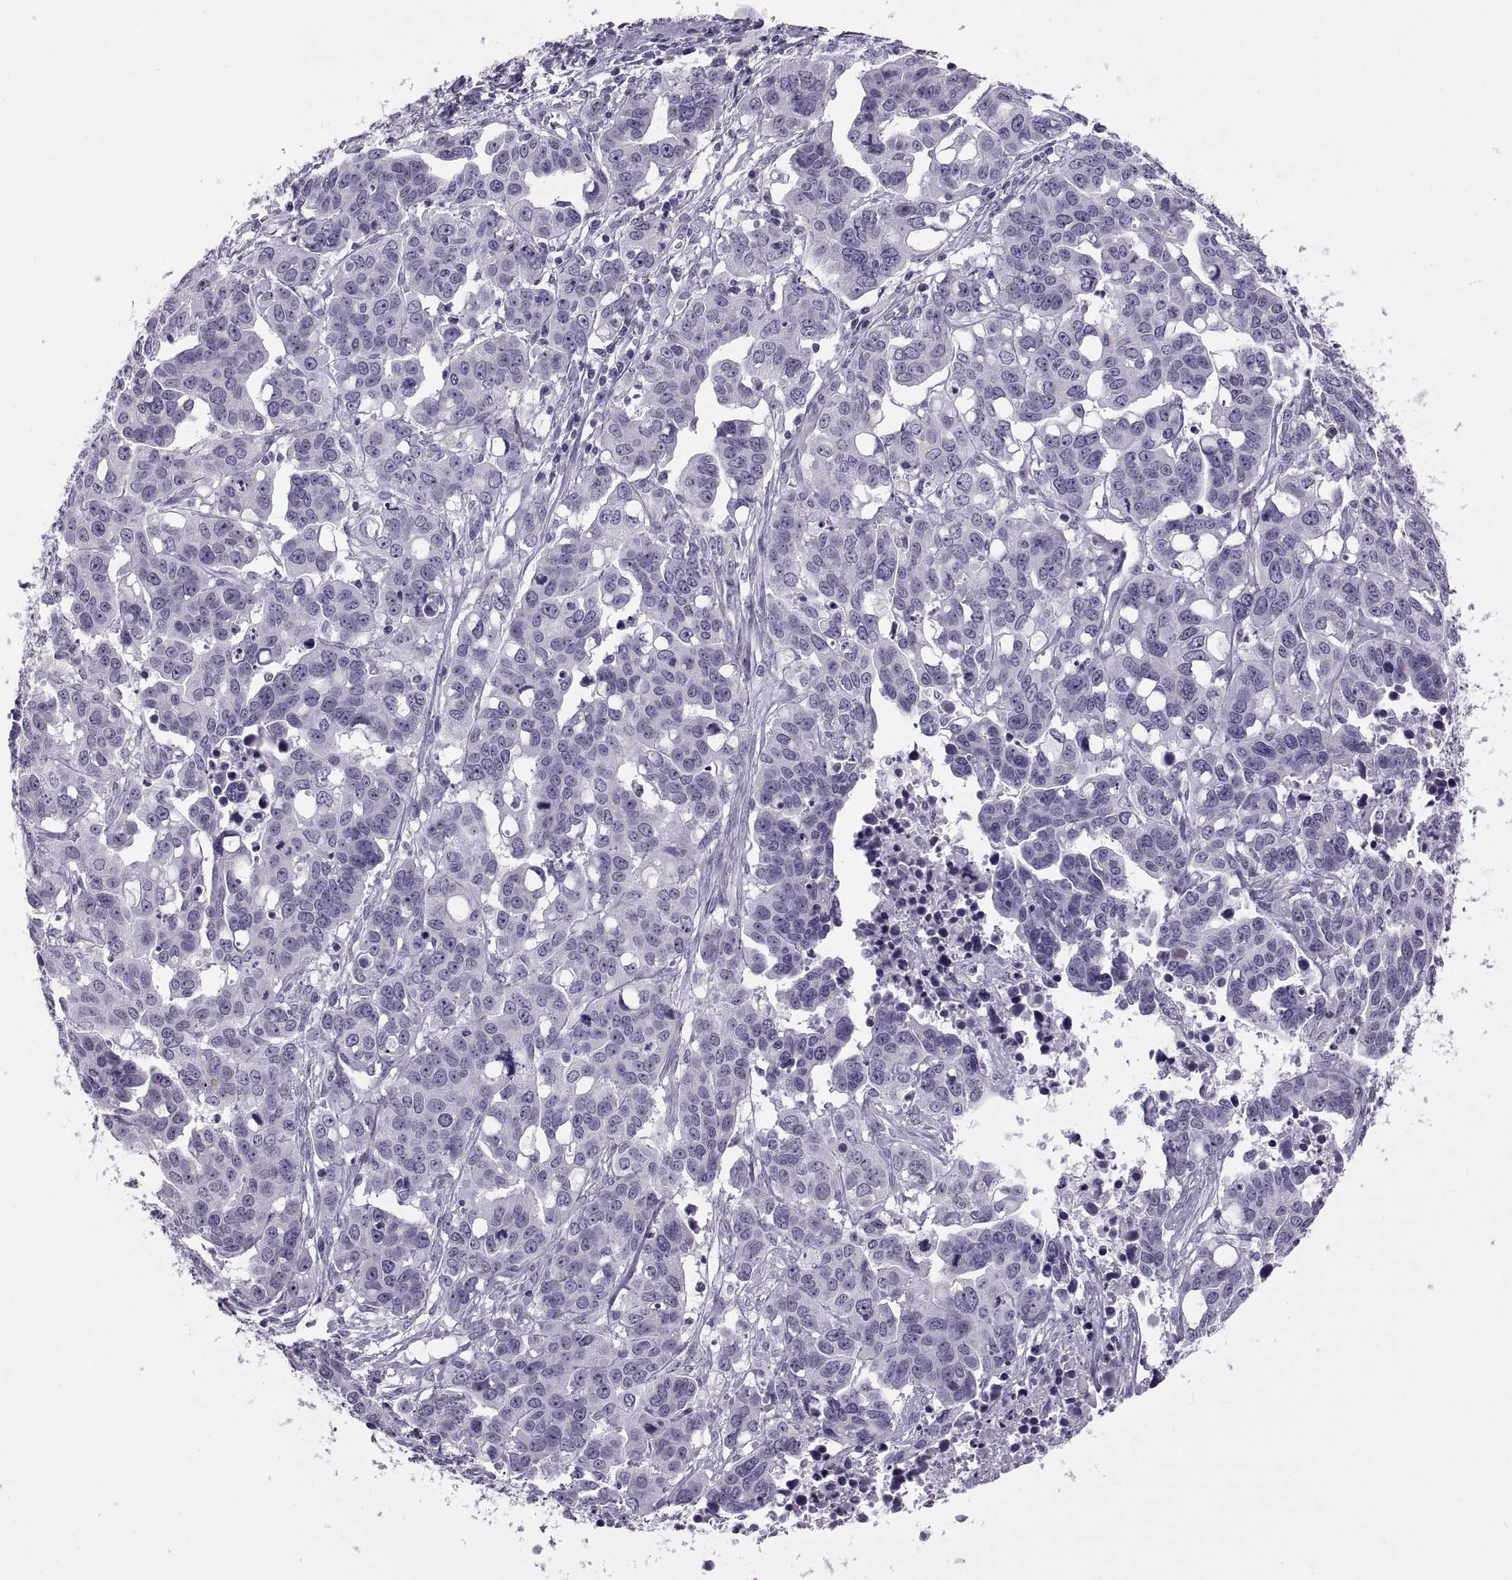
{"staining": {"intensity": "negative", "quantity": "none", "location": "none"}, "tissue": "ovarian cancer", "cell_type": "Tumor cells", "image_type": "cancer", "snomed": [{"axis": "morphology", "description": "Carcinoma, endometroid"}, {"axis": "topography", "description": "Ovary"}], "caption": "The image demonstrates no significant expression in tumor cells of endometroid carcinoma (ovarian).", "gene": "SYNGR4", "patient": {"sex": "female", "age": 78}}